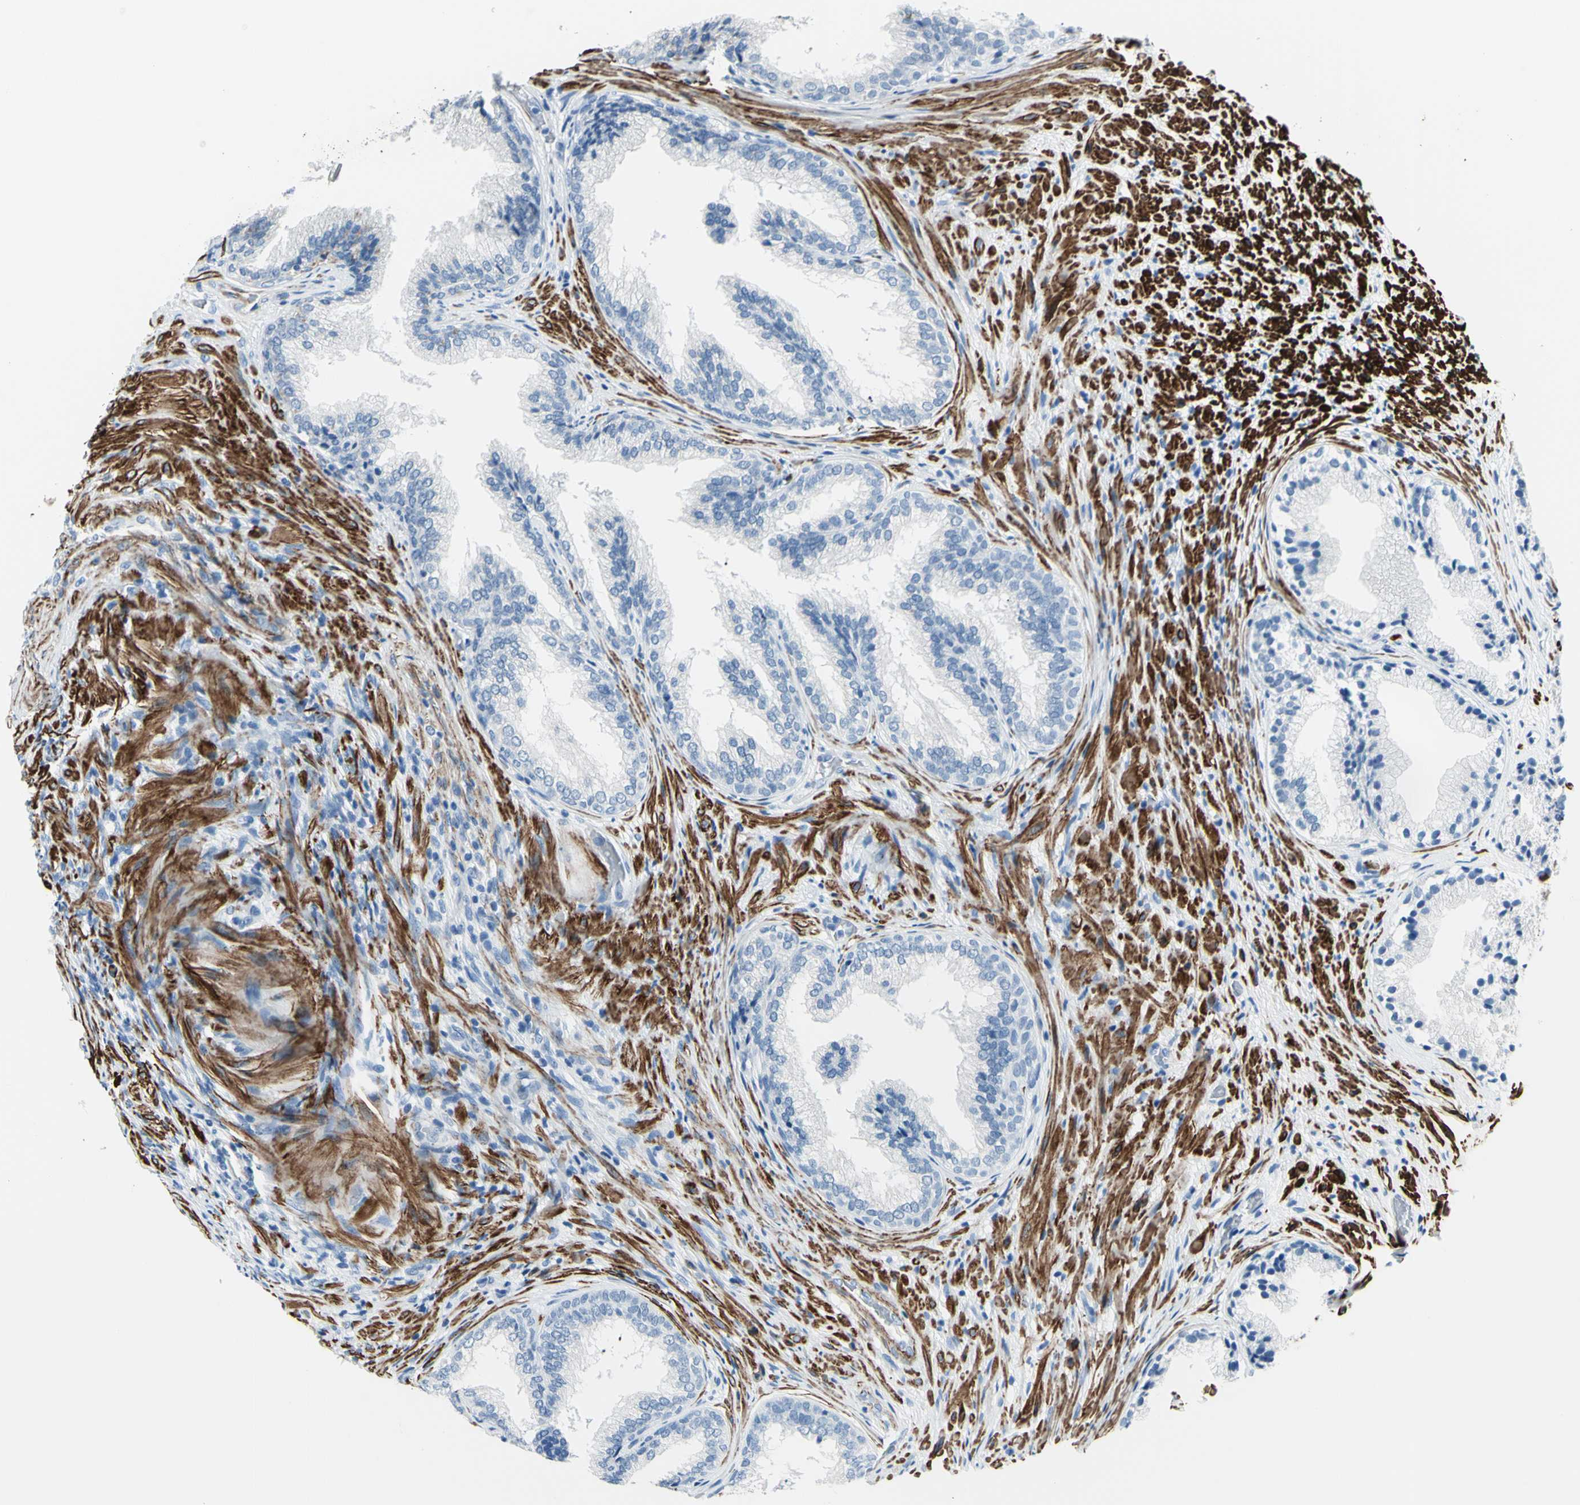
{"staining": {"intensity": "negative", "quantity": "none", "location": "none"}, "tissue": "prostate", "cell_type": "Glandular cells", "image_type": "normal", "snomed": [{"axis": "morphology", "description": "Normal tissue, NOS"}, {"axis": "topography", "description": "Prostate"}], "caption": "Immunohistochemical staining of unremarkable human prostate demonstrates no significant positivity in glandular cells. (DAB immunohistochemistry visualized using brightfield microscopy, high magnification).", "gene": "CDH15", "patient": {"sex": "male", "age": 76}}